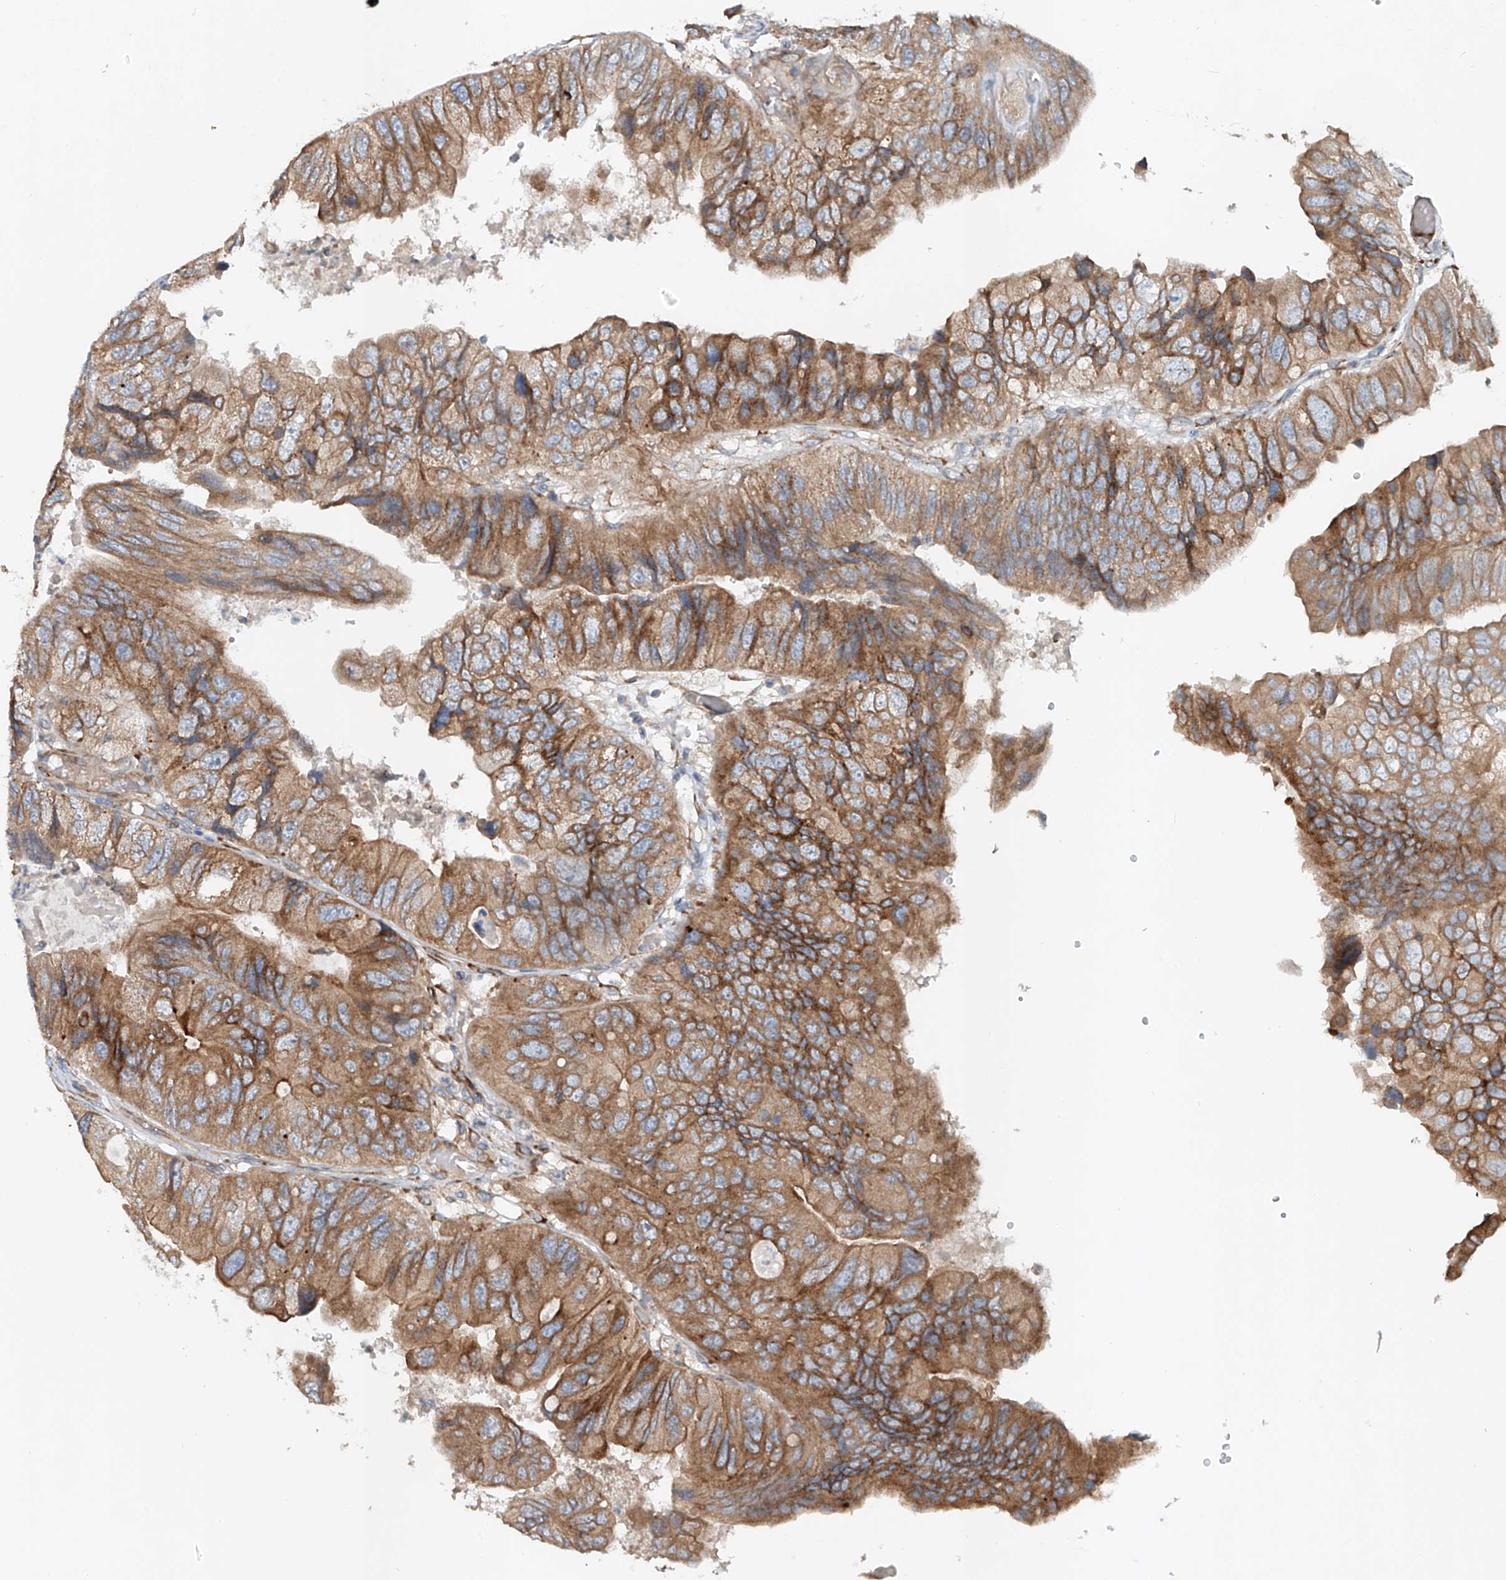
{"staining": {"intensity": "moderate", "quantity": ">75%", "location": "cytoplasmic/membranous"}, "tissue": "colorectal cancer", "cell_type": "Tumor cells", "image_type": "cancer", "snomed": [{"axis": "morphology", "description": "Adenocarcinoma, NOS"}, {"axis": "topography", "description": "Rectum"}], "caption": "IHC histopathology image of human colorectal cancer (adenocarcinoma) stained for a protein (brown), which demonstrates medium levels of moderate cytoplasmic/membranous staining in about >75% of tumor cells.", "gene": "SNAP29", "patient": {"sex": "male", "age": 63}}